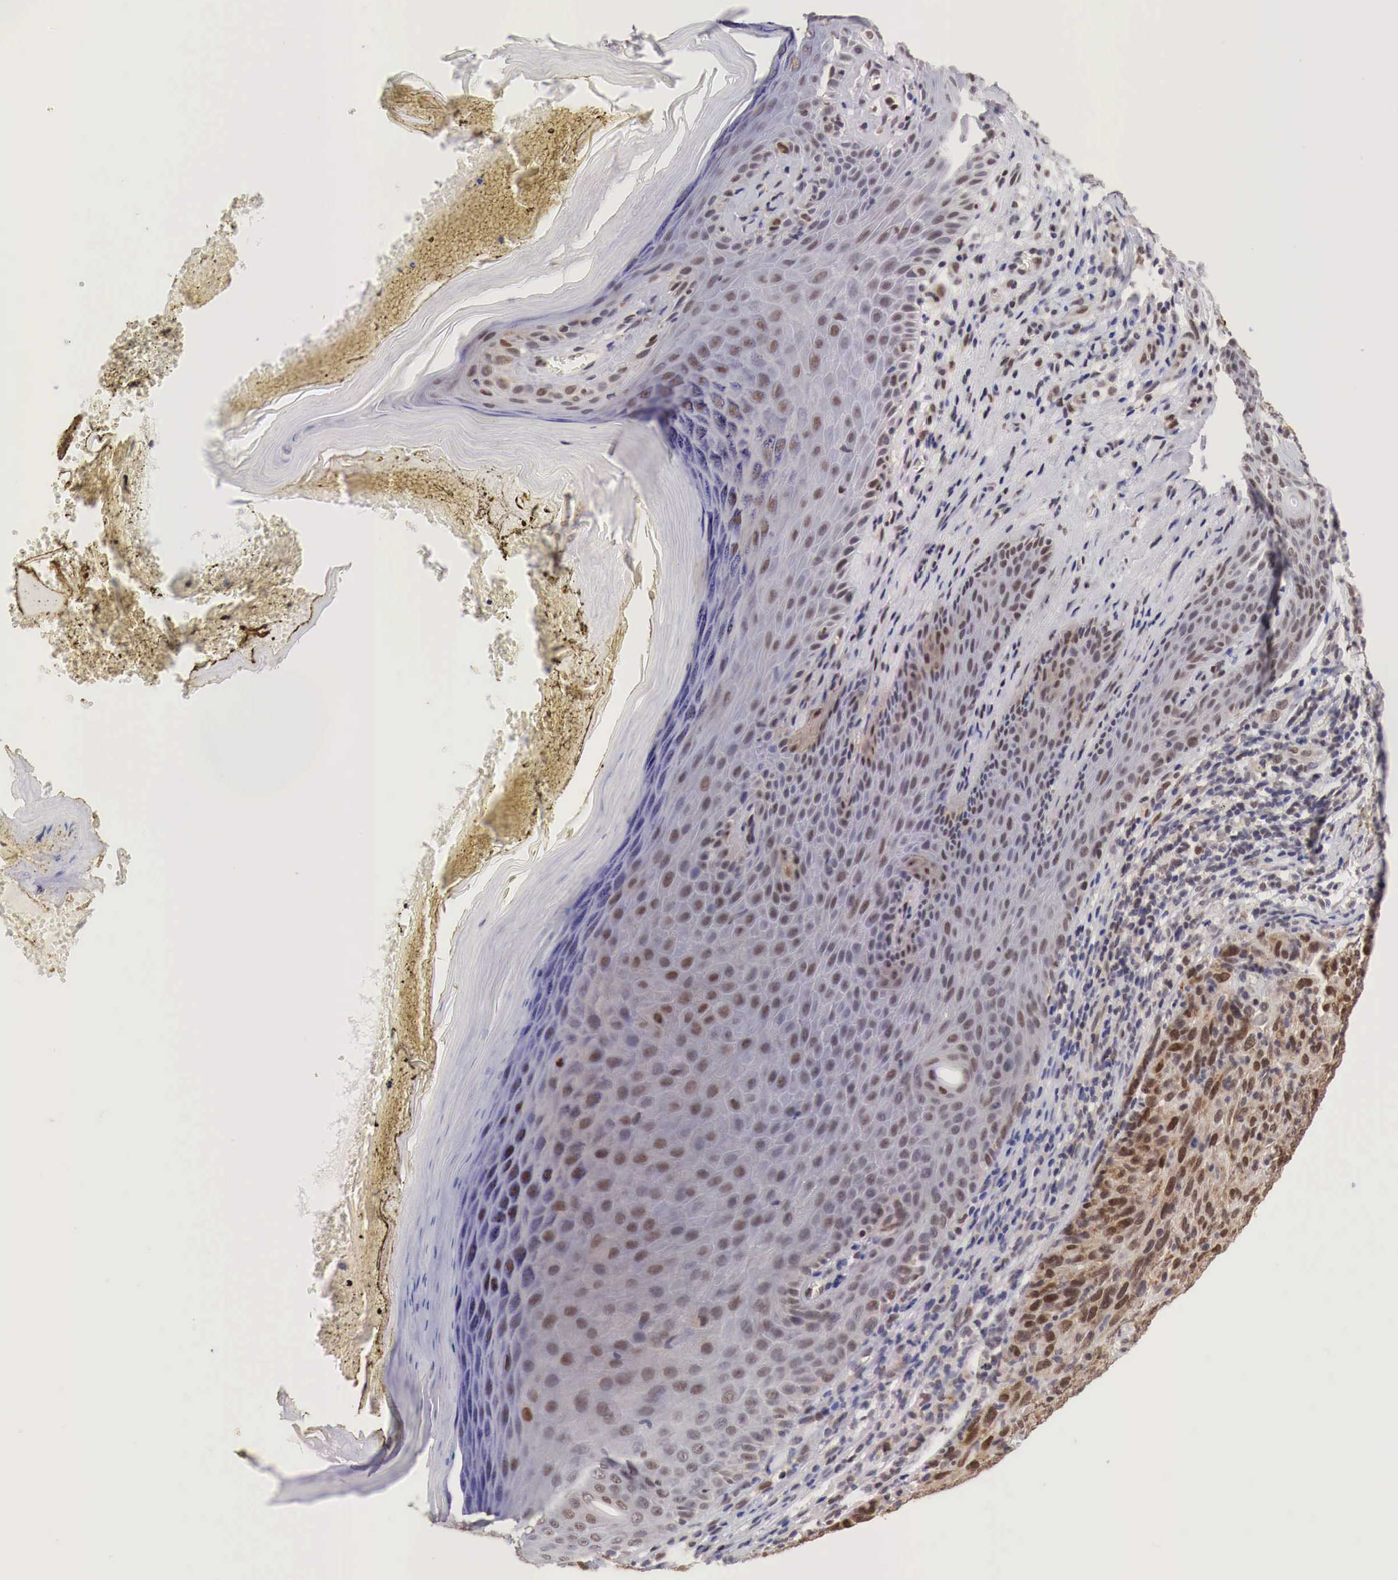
{"staining": {"intensity": "strong", "quantity": ">75%", "location": "cytoplasmic/membranous,nuclear"}, "tissue": "melanoma", "cell_type": "Tumor cells", "image_type": "cancer", "snomed": [{"axis": "morphology", "description": "Malignant melanoma, NOS"}, {"axis": "topography", "description": "Skin"}], "caption": "Human melanoma stained with a brown dye displays strong cytoplasmic/membranous and nuclear positive positivity in about >75% of tumor cells.", "gene": "PABIR2", "patient": {"sex": "male", "age": 76}}